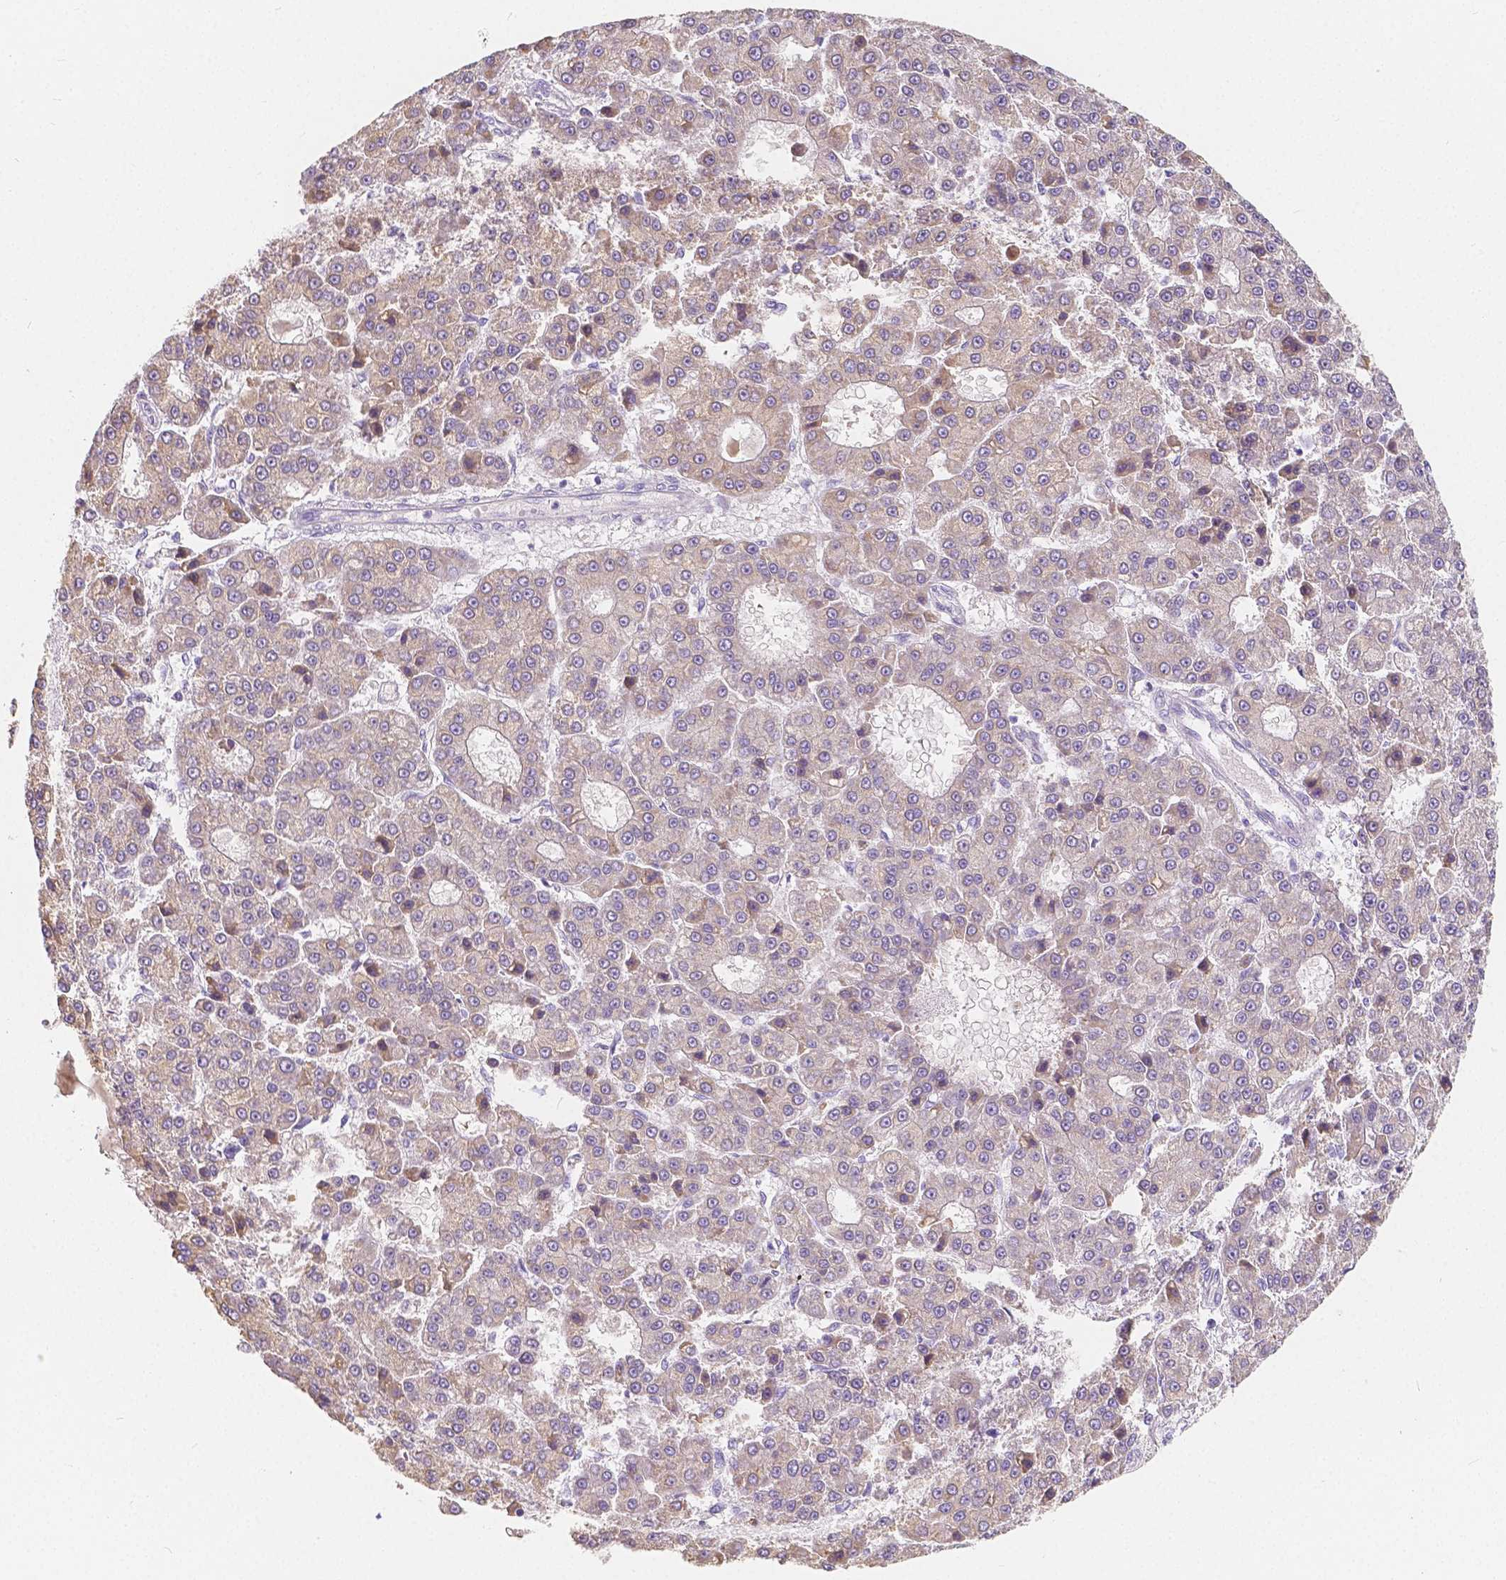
{"staining": {"intensity": "weak", "quantity": "25%-75%", "location": "cytoplasmic/membranous"}, "tissue": "liver cancer", "cell_type": "Tumor cells", "image_type": "cancer", "snomed": [{"axis": "morphology", "description": "Carcinoma, Hepatocellular, NOS"}, {"axis": "topography", "description": "Liver"}], "caption": "A high-resolution photomicrograph shows immunohistochemistry (IHC) staining of liver cancer (hepatocellular carcinoma), which demonstrates weak cytoplasmic/membranous expression in approximately 25%-75% of tumor cells.", "gene": "RNF186", "patient": {"sex": "male", "age": 70}}